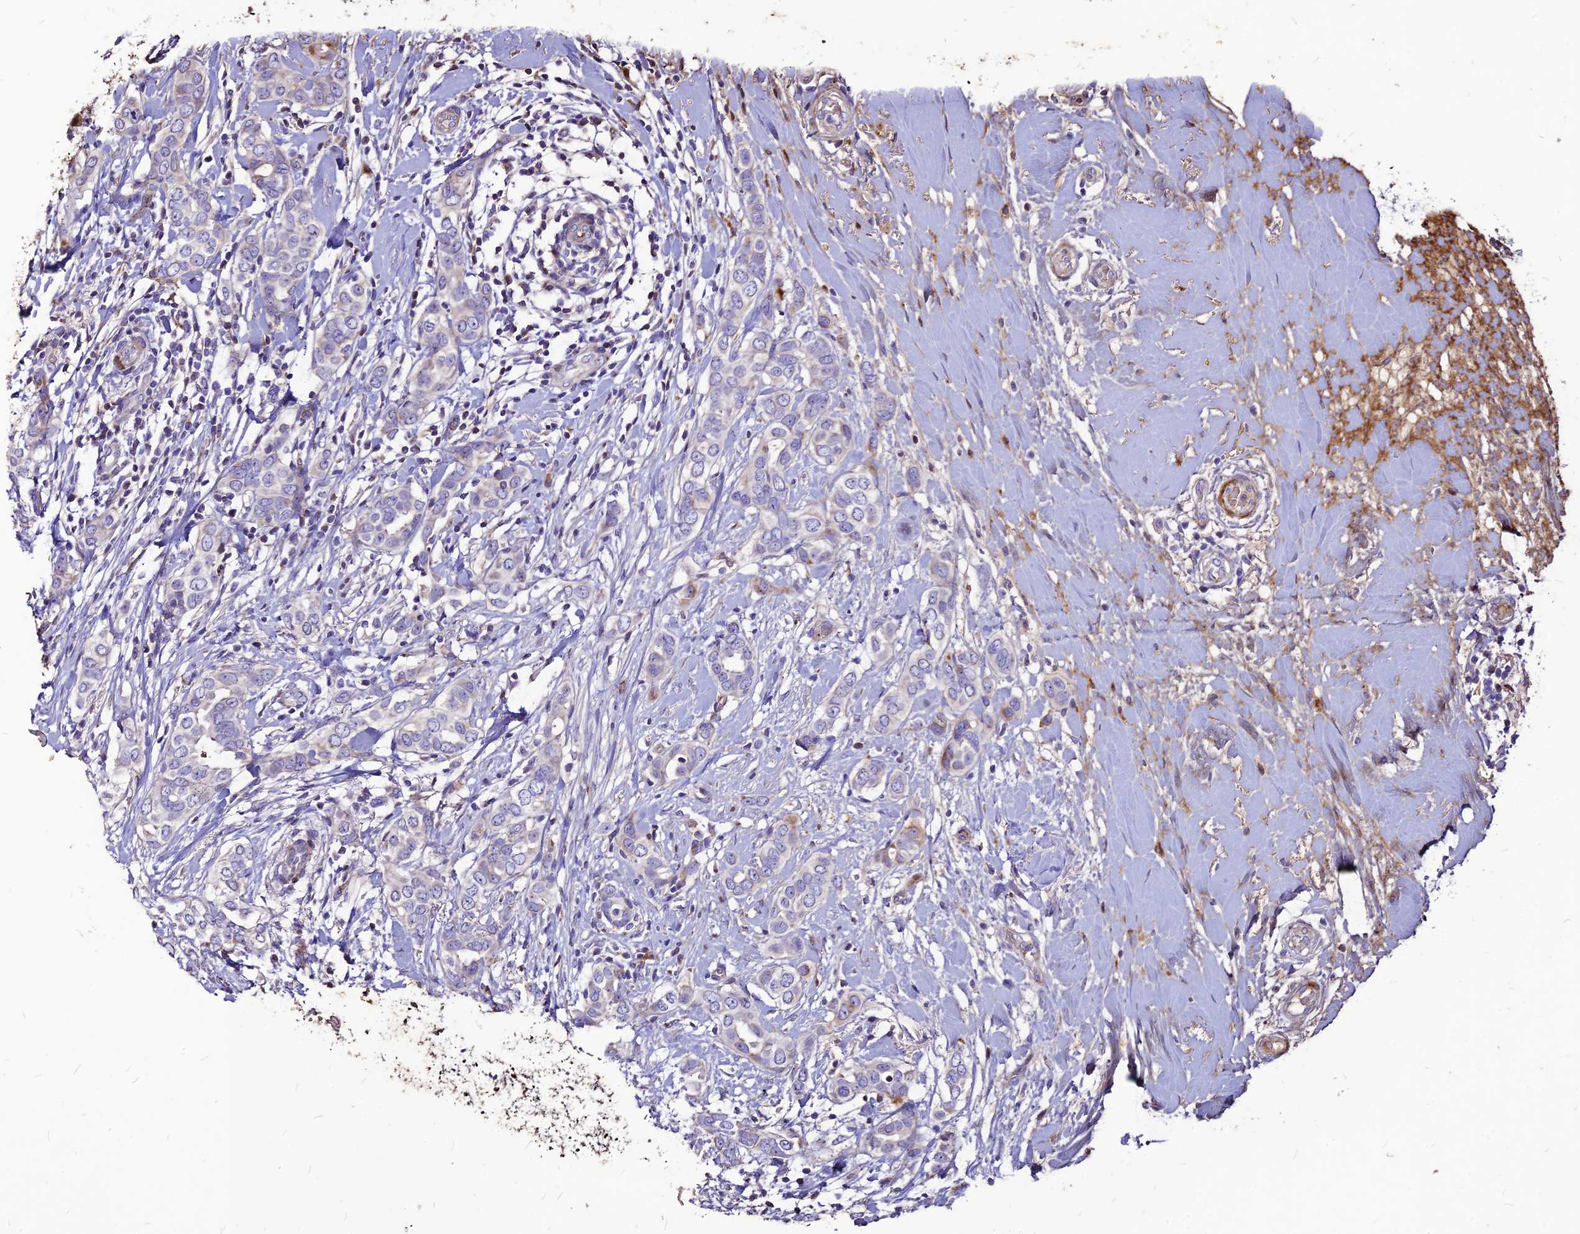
{"staining": {"intensity": "negative", "quantity": "none", "location": "none"}, "tissue": "breast cancer", "cell_type": "Tumor cells", "image_type": "cancer", "snomed": [{"axis": "morphology", "description": "Lobular carcinoma"}, {"axis": "topography", "description": "Breast"}], "caption": "Human breast lobular carcinoma stained for a protein using immunohistochemistry demonstrates no staining in tumor cells.", "gene": "RIMOC1", "patient": {"sex": "female", "age": 51}}